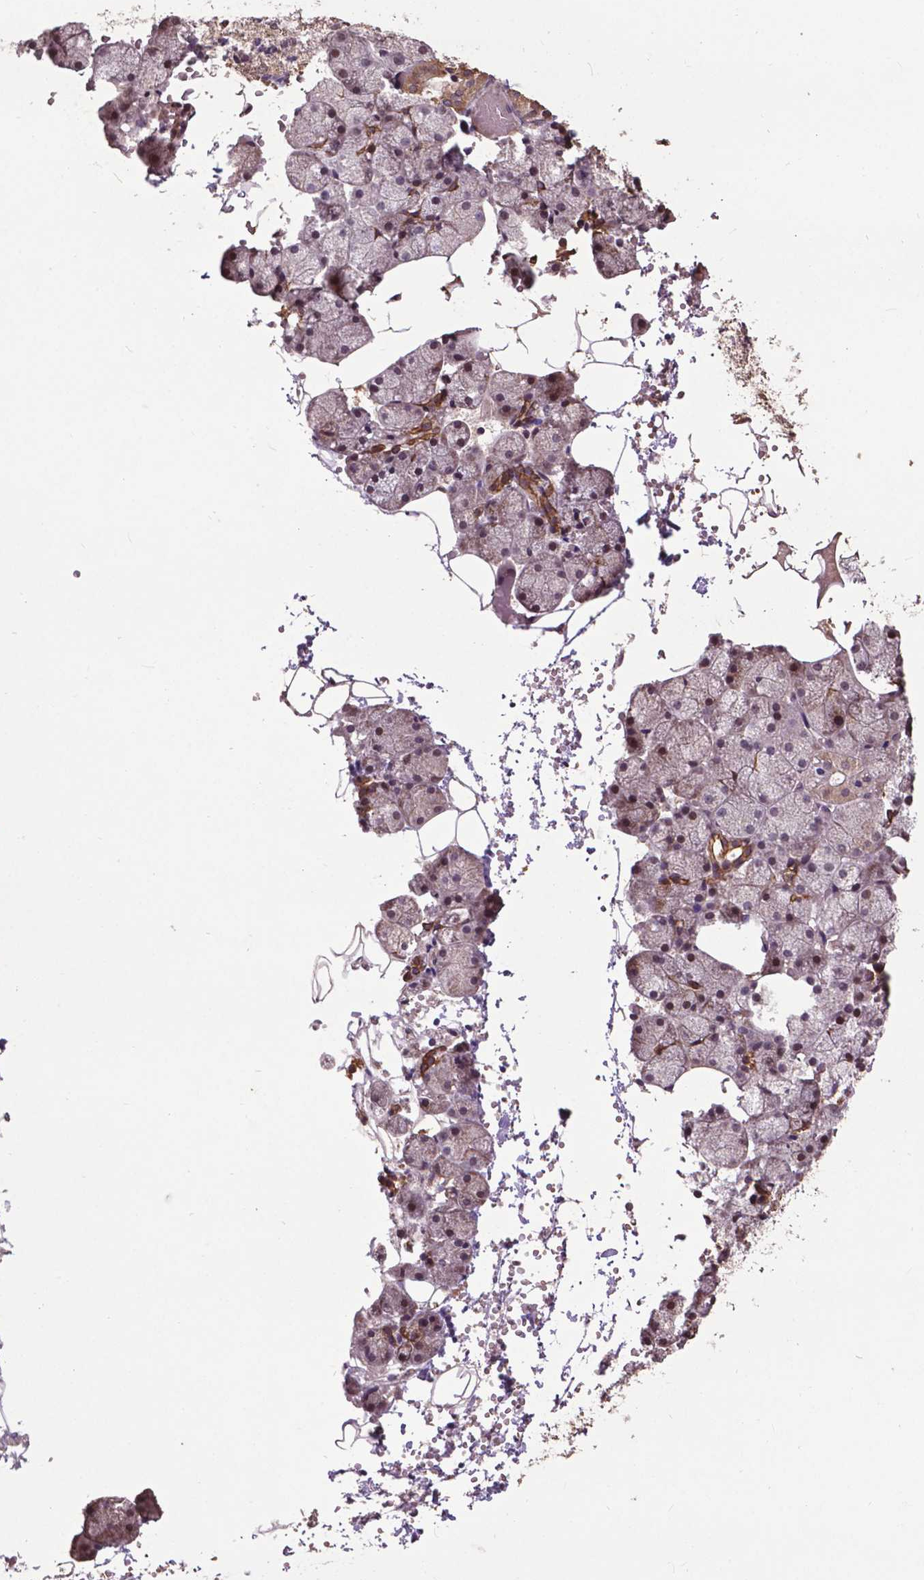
{"staining": {"intensity": "moderate", "quantity": "25%-75%", "location": "cytoplasmic/membranous"}, "tissue": "salivary gland", "cell_type": "Glandular cells", "image_type": "normal", "snomed": [{"axis": "morphology", "description": "Normal tissue, NOS"}, {"axis": "topography", "description": "Salivary gland"}], "caption": "A medium amount of moderate cytoplasmic/membranous positivity is present in approximately 25%-75% of glandular cells in normal salivary gland.", "gene": "GLRA2", "patient": {"sex": "male", "age": 38}}